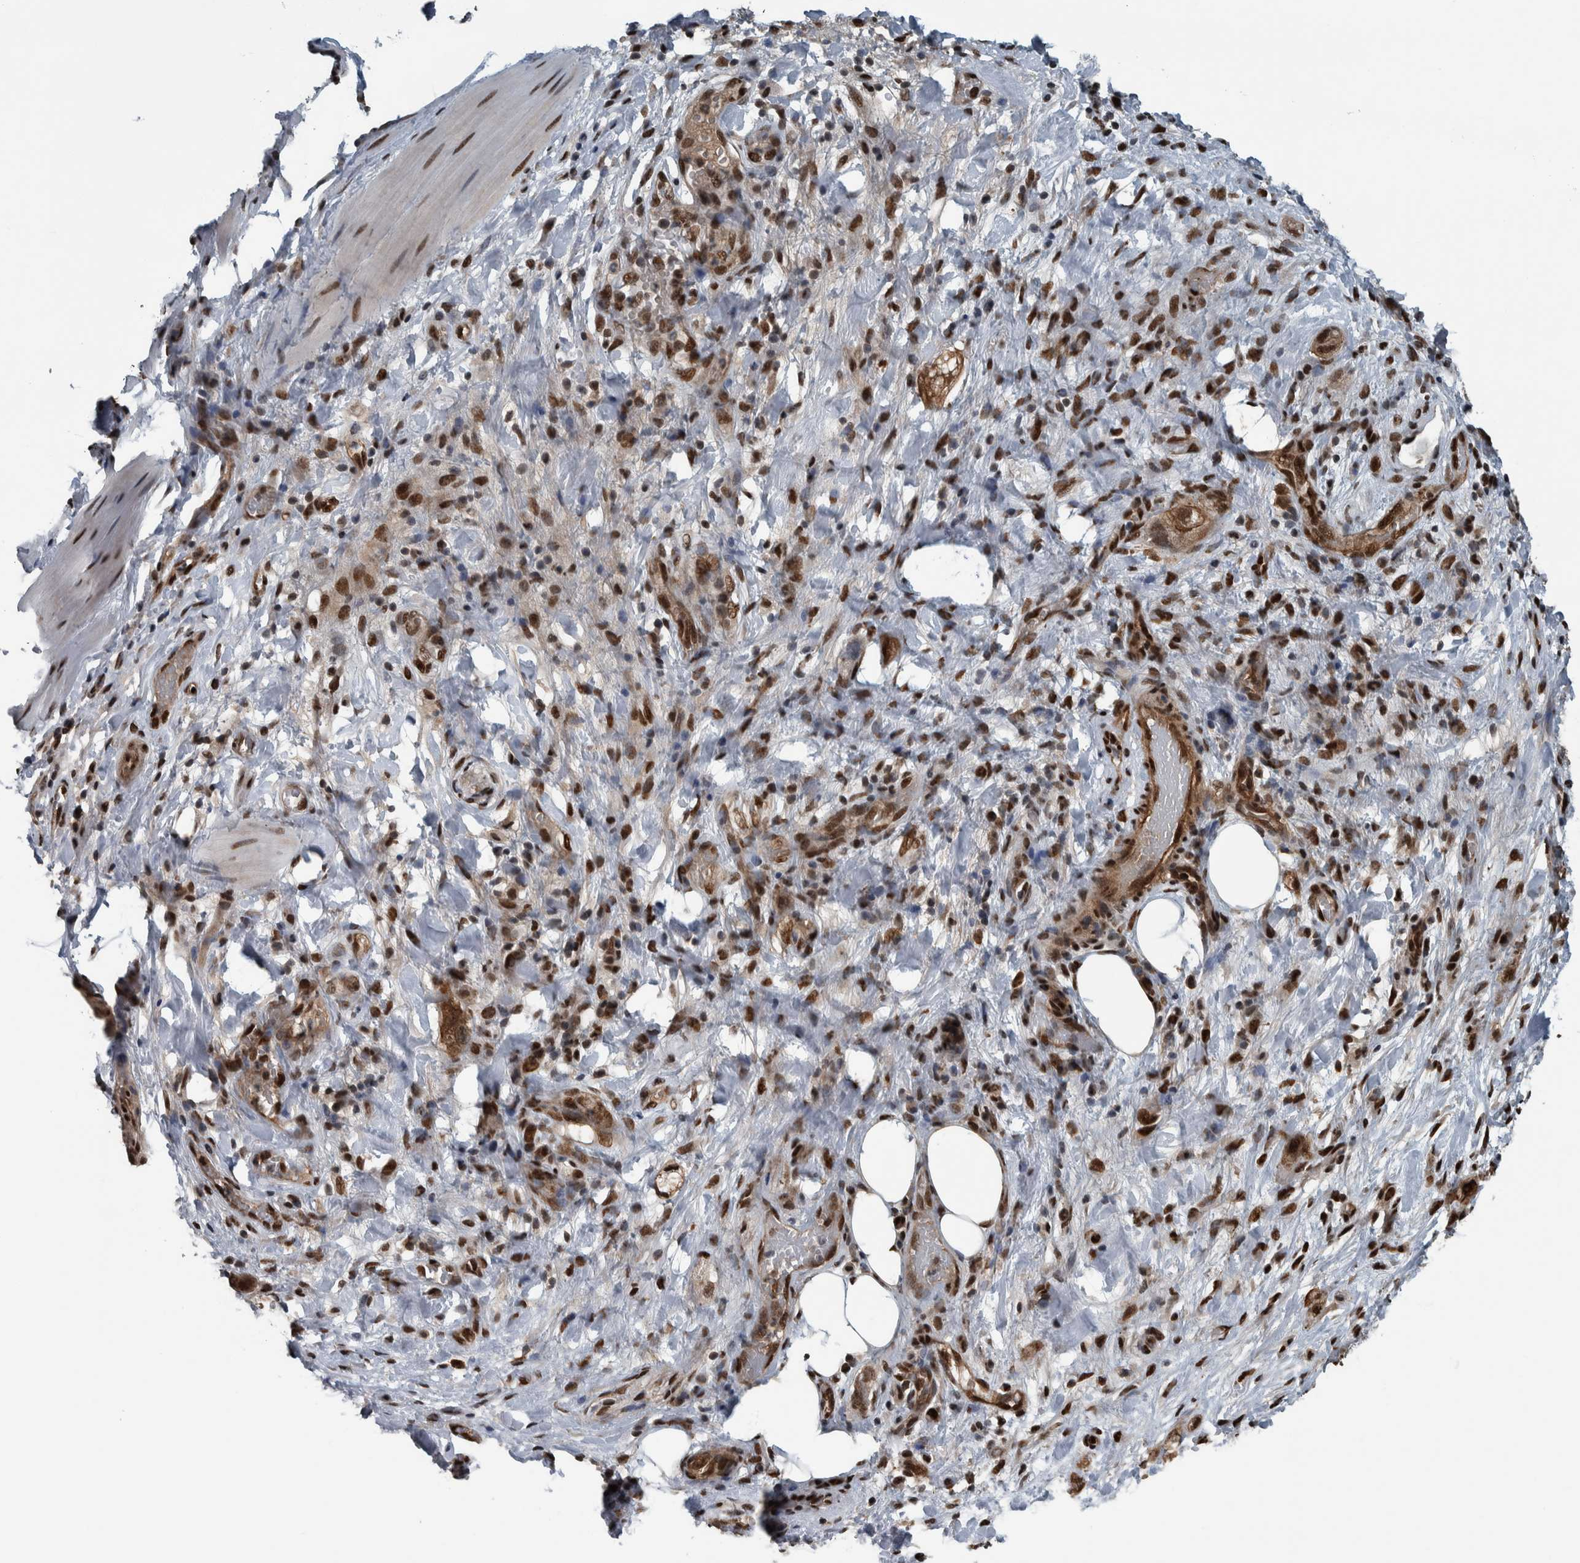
{"staining": {"intensity": "moderate", "quantity": ">75%", "location": "cytoplasmic/membranous,nuclear"}, "tissue": "stomach cancer", "cell_type": "Tumor cells", "image_type": "cancer", "snomed": [{"axis": "morphology", "description": "Adenocarcinoma, NOS"}, {"axis": "topography", "description": "Stomach"}, {"axis": "topography", "description": "Stomach, lower"}], "caption": "High-magnification brightfield microscopy of stomach adenocarcinoma stained with DAB (brown) and counterstained with hematoxylin (blue). tumor cells exhibit moderate cytoplasmic/membranous and nuclear staining is identified in approximately>75% of cells. Immunohistochemistry stains the protein of interest in brown and the nuclei are stained blue.", "gene": "FAM135B", "patient": {"sex": "female", "age": 48}}